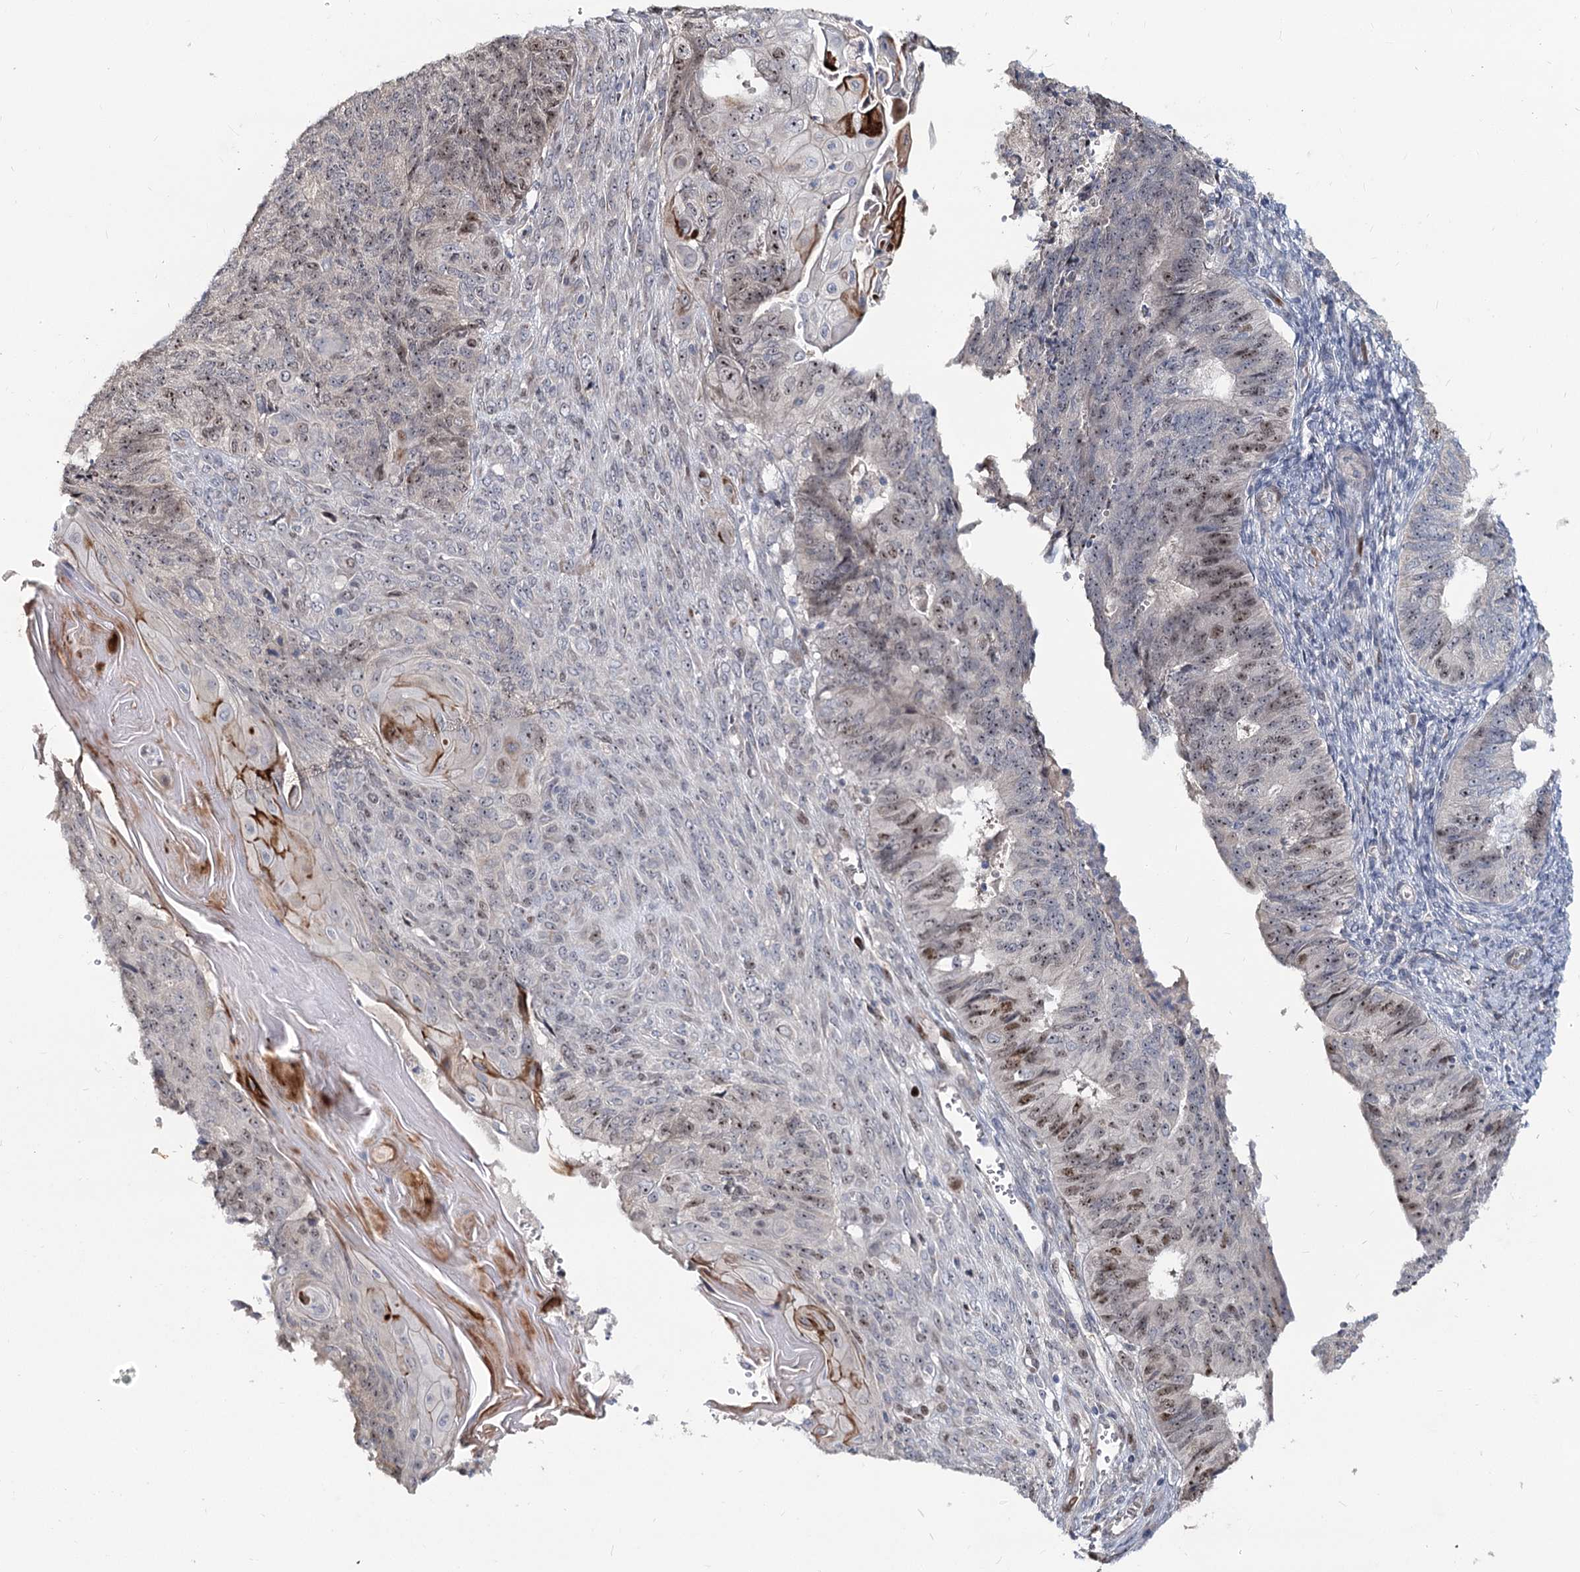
{"staining": {"intensity": "moderate", "quantity": "<25%", "location": "nuclear"}, "tissue": "endometrial cancer", "cell_type": "Tumor cells", "image_type": "cancer", "snomed": [{"axis": "morphology", "description": "Adenocarcinoma, NOS"}, {"axis": "topography", "description": "Endometrium"}], "caption": "Brown immunohistochemical staining in endometrial cancer (adenocarcinoma) demonstrates moderate nuclear expression in about <25% of tumor cells.", "gene": "PIK3C2A", "patient": {"sex": "female", "age": 32}}